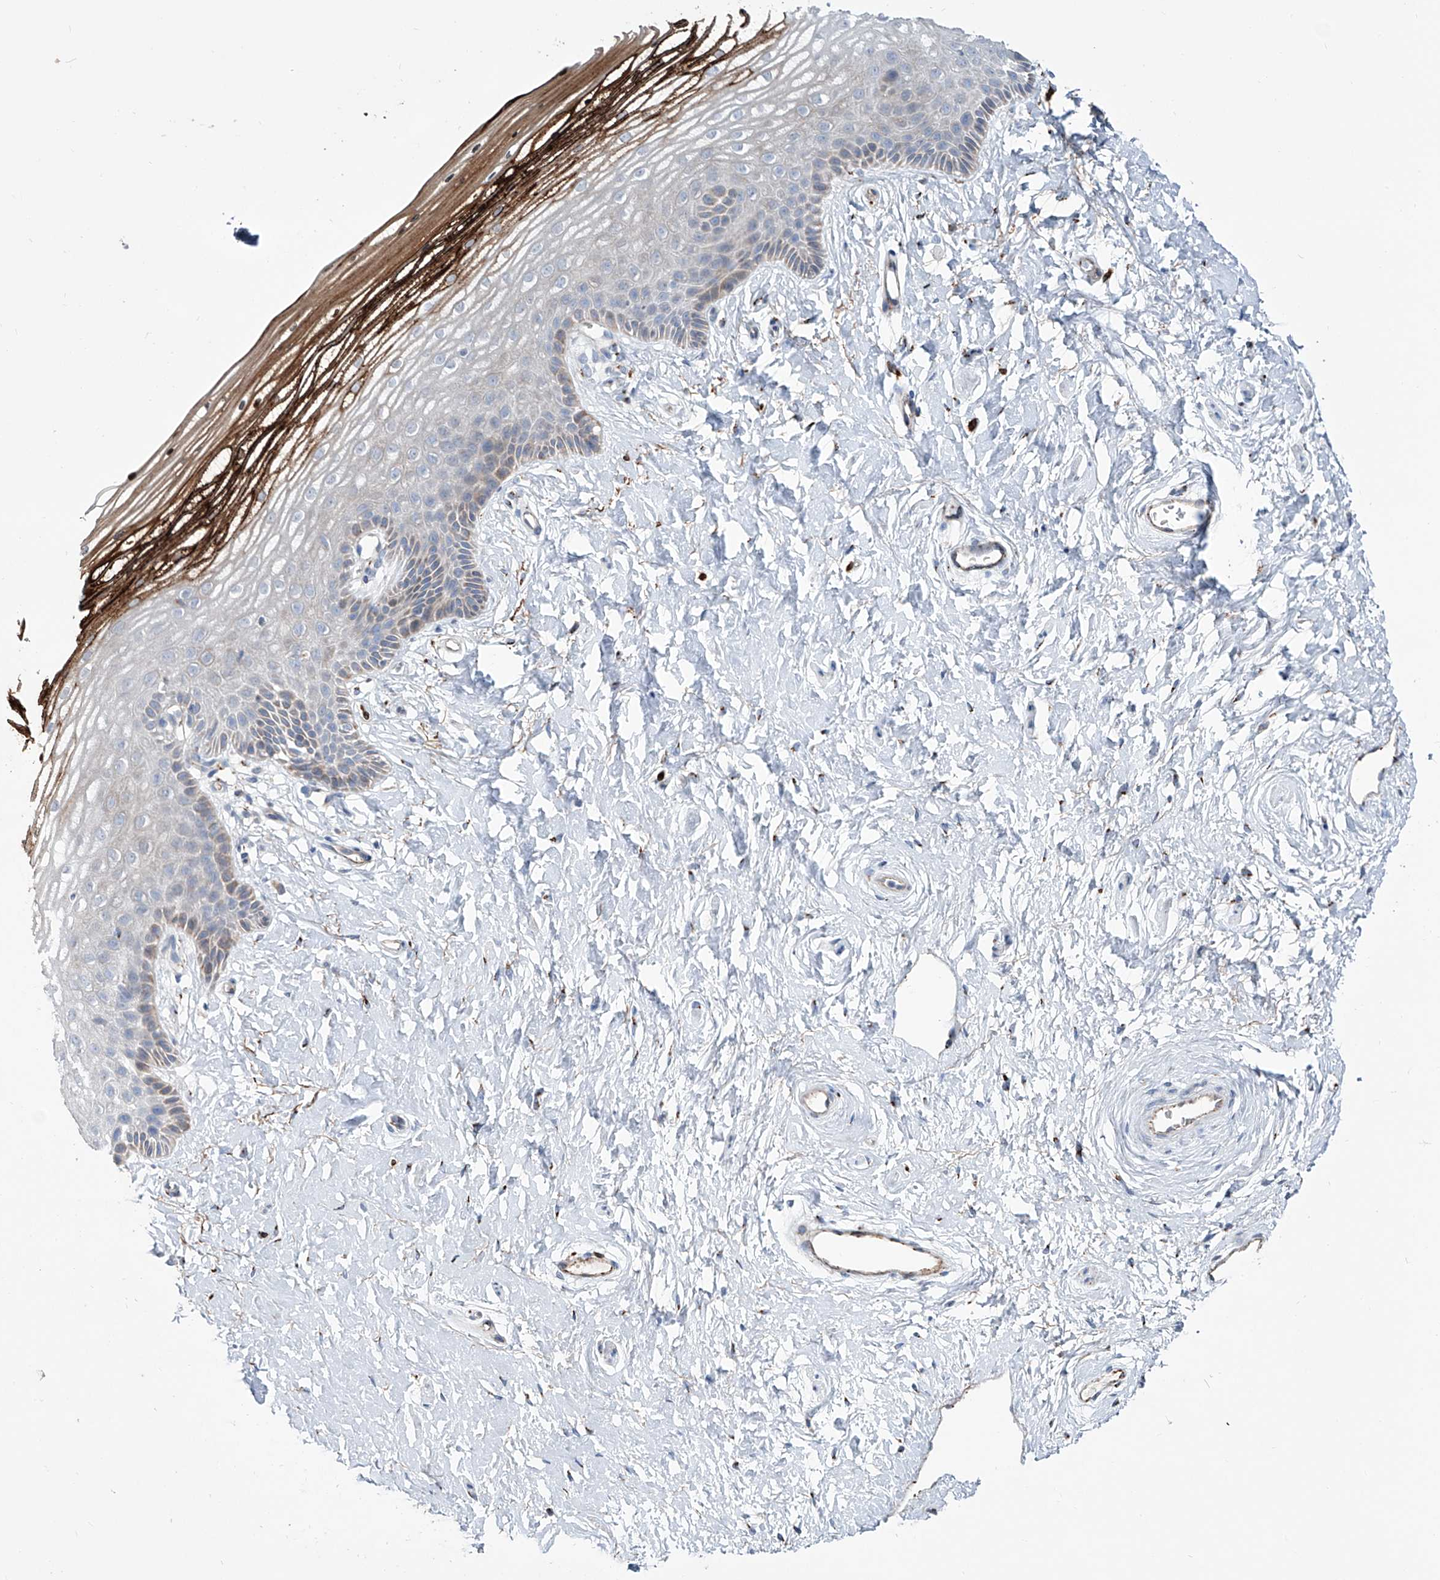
{"staining": {"intensity": "strong", "quantity": "<25%", "location": "cytoplasmic/membranous"}, "tissue": "vagina", "cell_type": "Squamous epithelial cells", "image_type": "normal", "snomed": [{"axis": "morphology", "description": "Normal tissue, NOS"}, {"axis": "topography", "description": "Vagina"}, {"axis": "topography", "description": "Cervix"}], "caption": "Squamous epithelial cells demonstrate medium levels of strong cytoplasmic/membranous positivity in about <25% of cells in benign vagina.", "gene": "CDH5", "patient": {"sex": "female", "age": 40}}